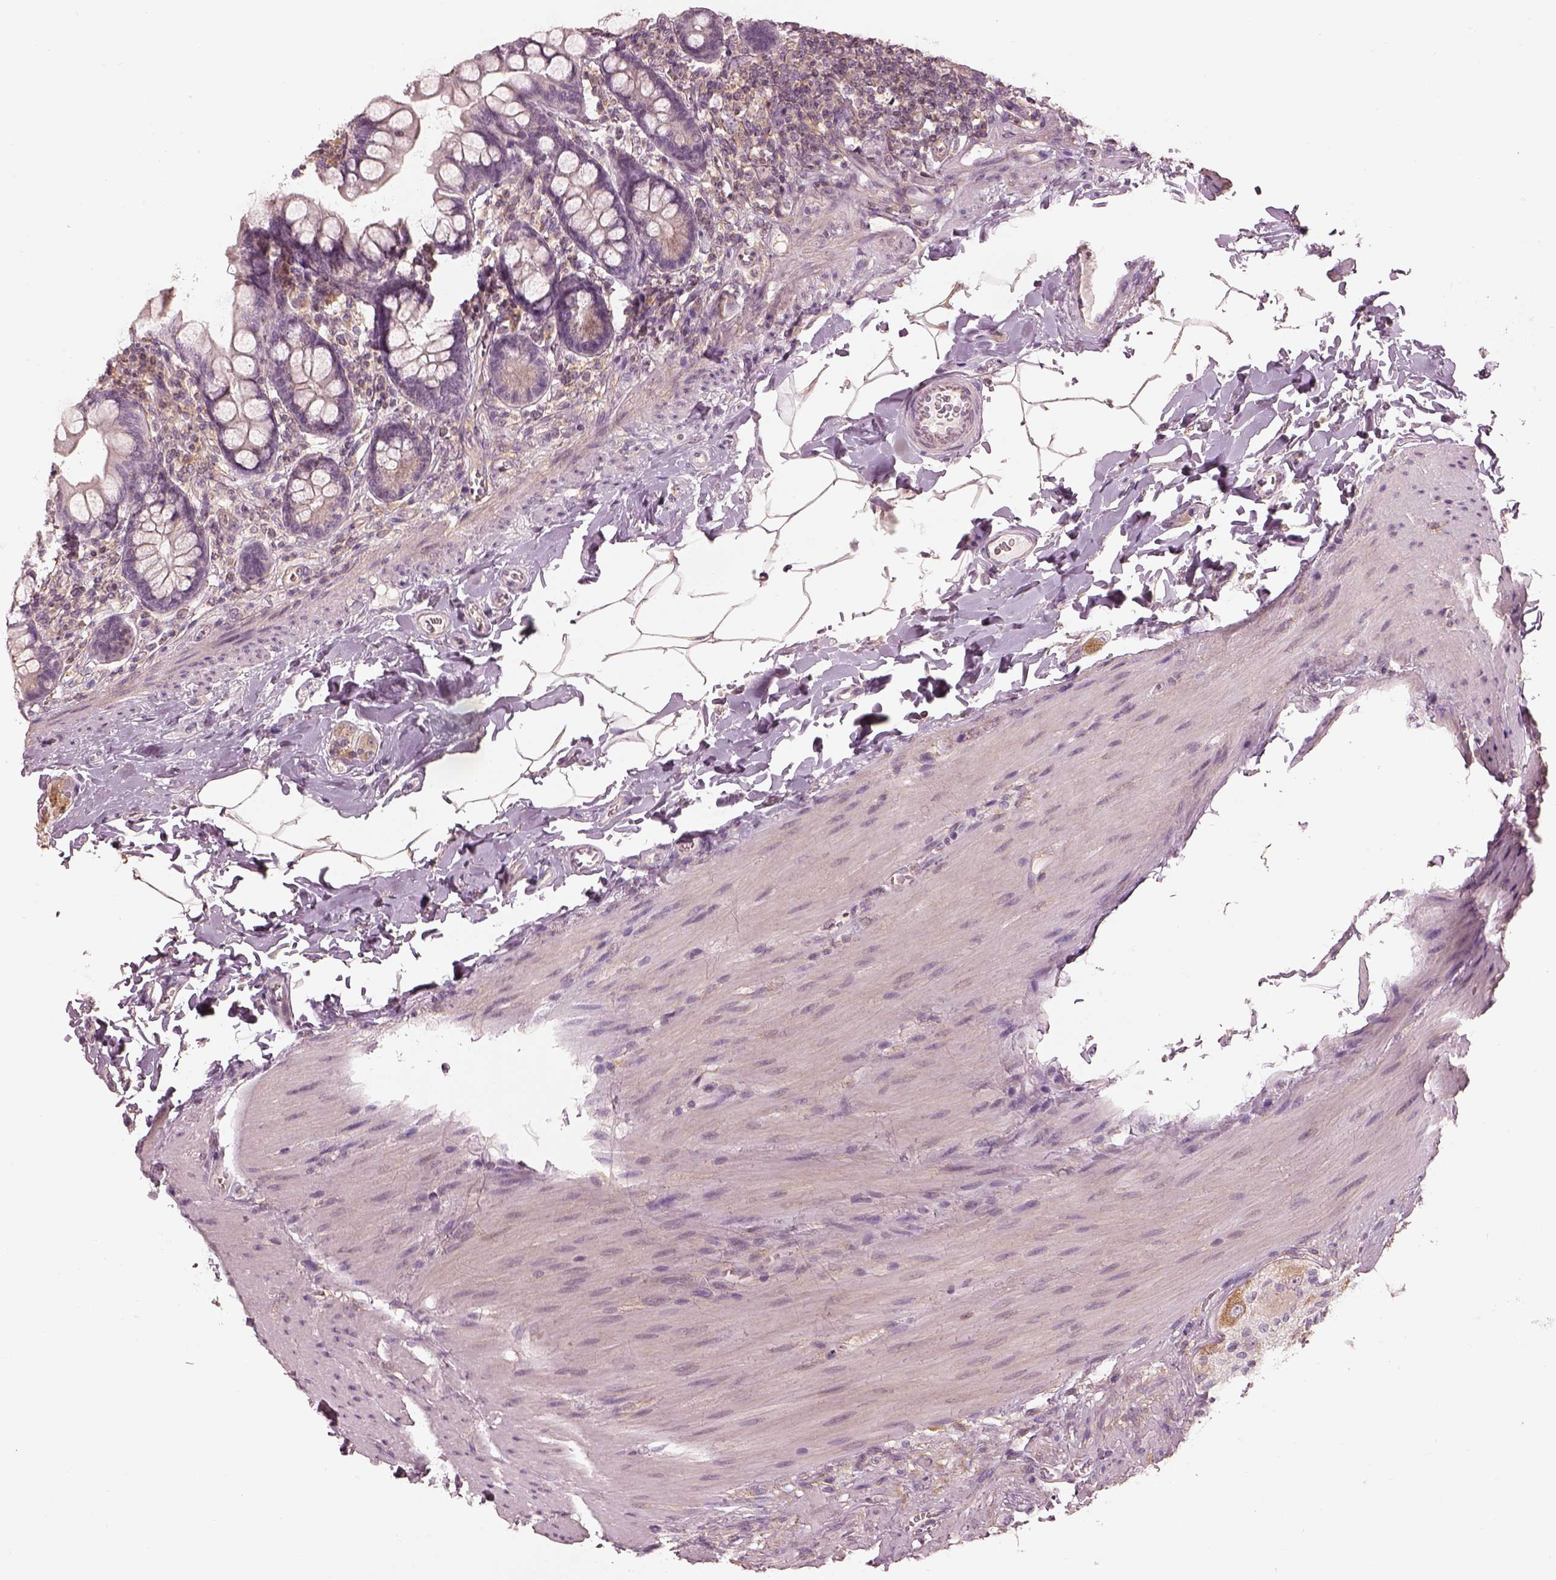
{"staining": {"intensity": "negative", "quantity": "none", "location": "none"}, "tissue": "small intestine", "cell_type": "Glandular cells", "image_type": "normal", "snomed": [{"axis": "morphology", "description": "Normal tissue, NOS"}, {"axis": "topography", "description": "Small intestine"}], "caption": "Normal small intestine was stained to show a protein in brown. There is no significant positivity in glandular cells.", "gene": "PRKACG", "patient": {"sex": "female", "age": 56}}